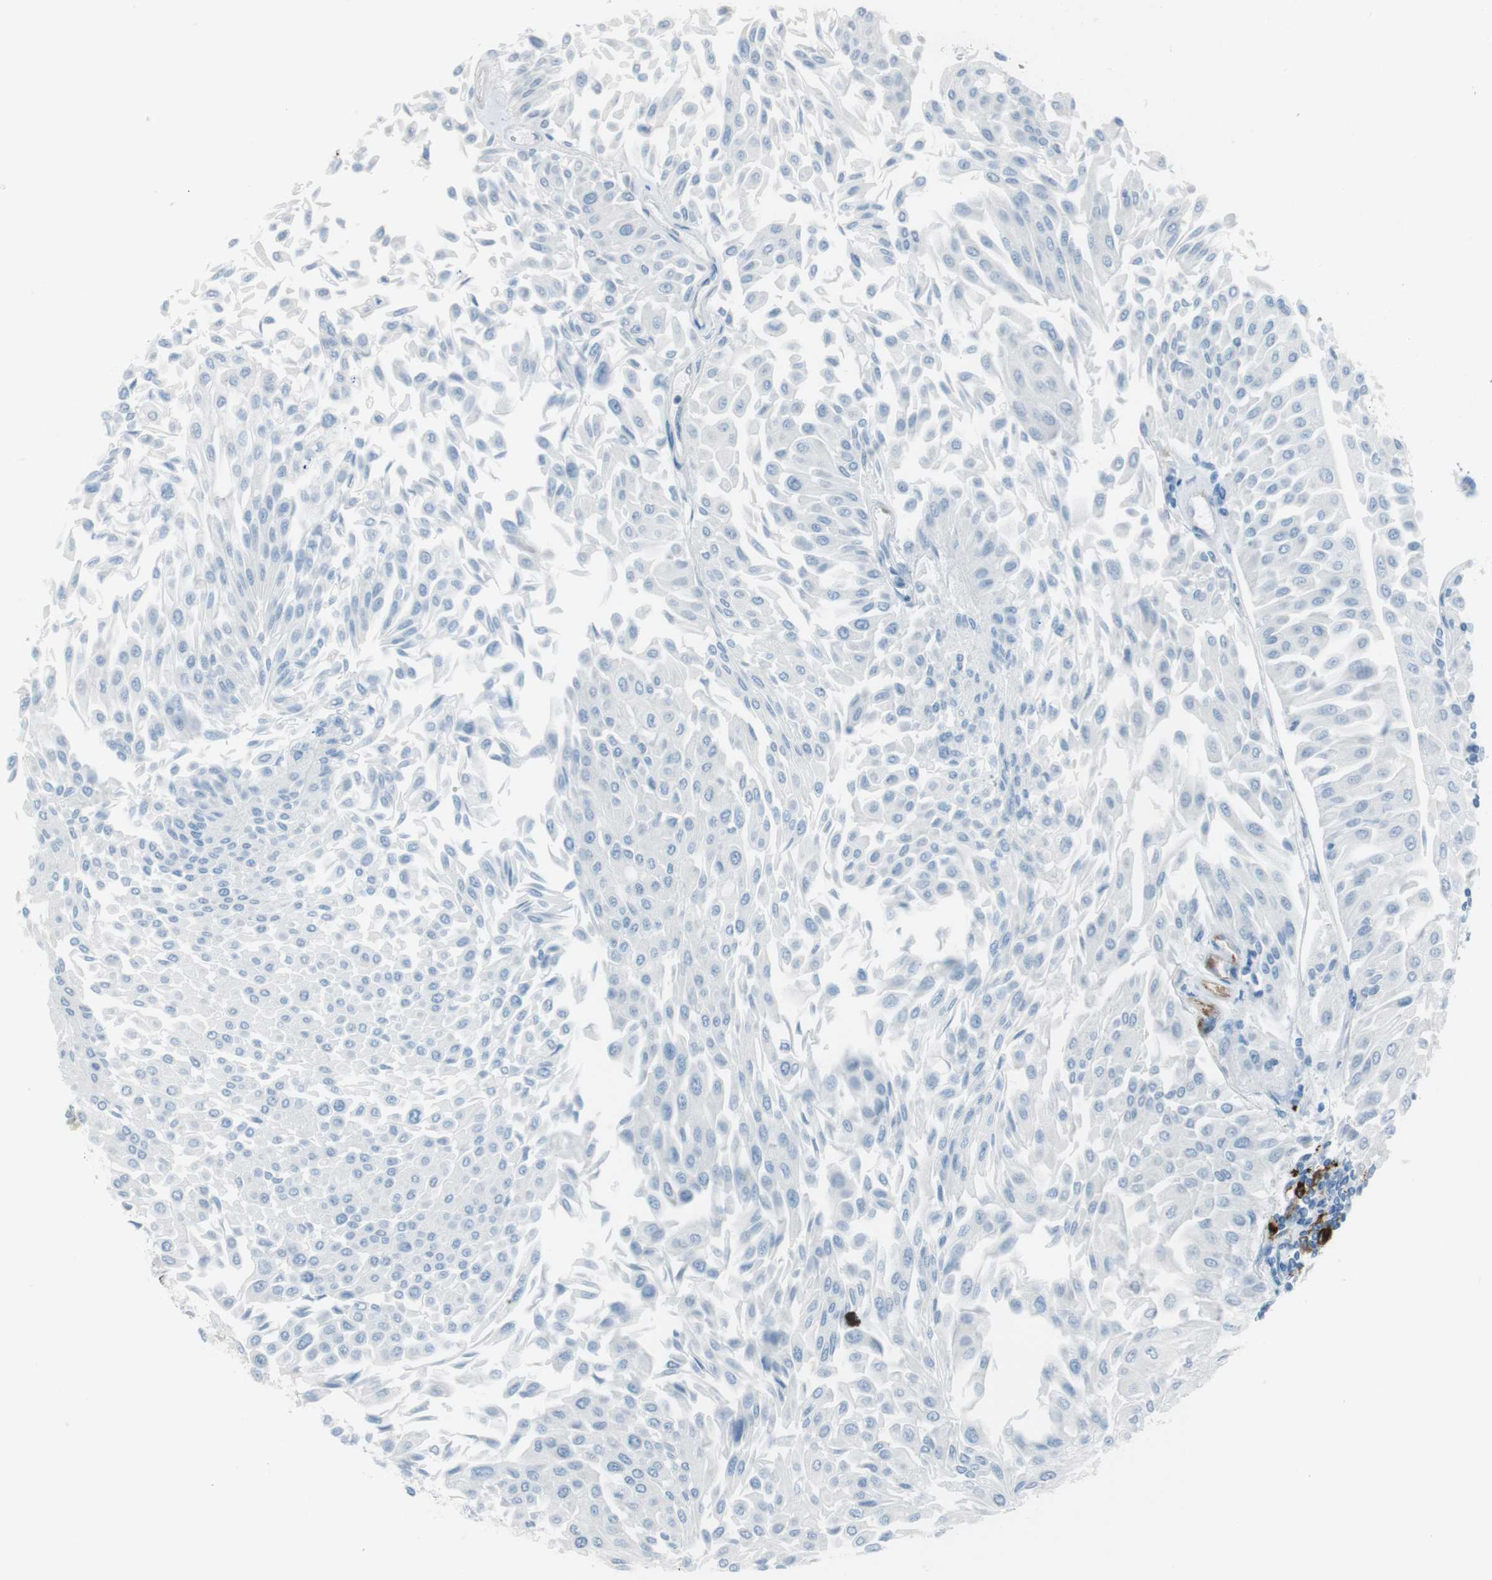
{"staining": {"intensity": "negative", "quantity": "none", "location": "none"}, "tissue": "urothelial cancer", "cell_type": "Tumor cells", "image_type": "cancer", "snomed": [{"axis": "morphology", "description": "Urothelial carcinoma, Low grade"}, {"axis": "topography", "description": "Urinary bladder"}], "caption": "Immunohistochemistry image of neoplastic tissue: urothelial carcinoma (low-grade) stained with DAB exhibits no significant protein expression in tumor cells.", "gene": "TUBB2A", "patient": {"sex": "male", "age": 67}}